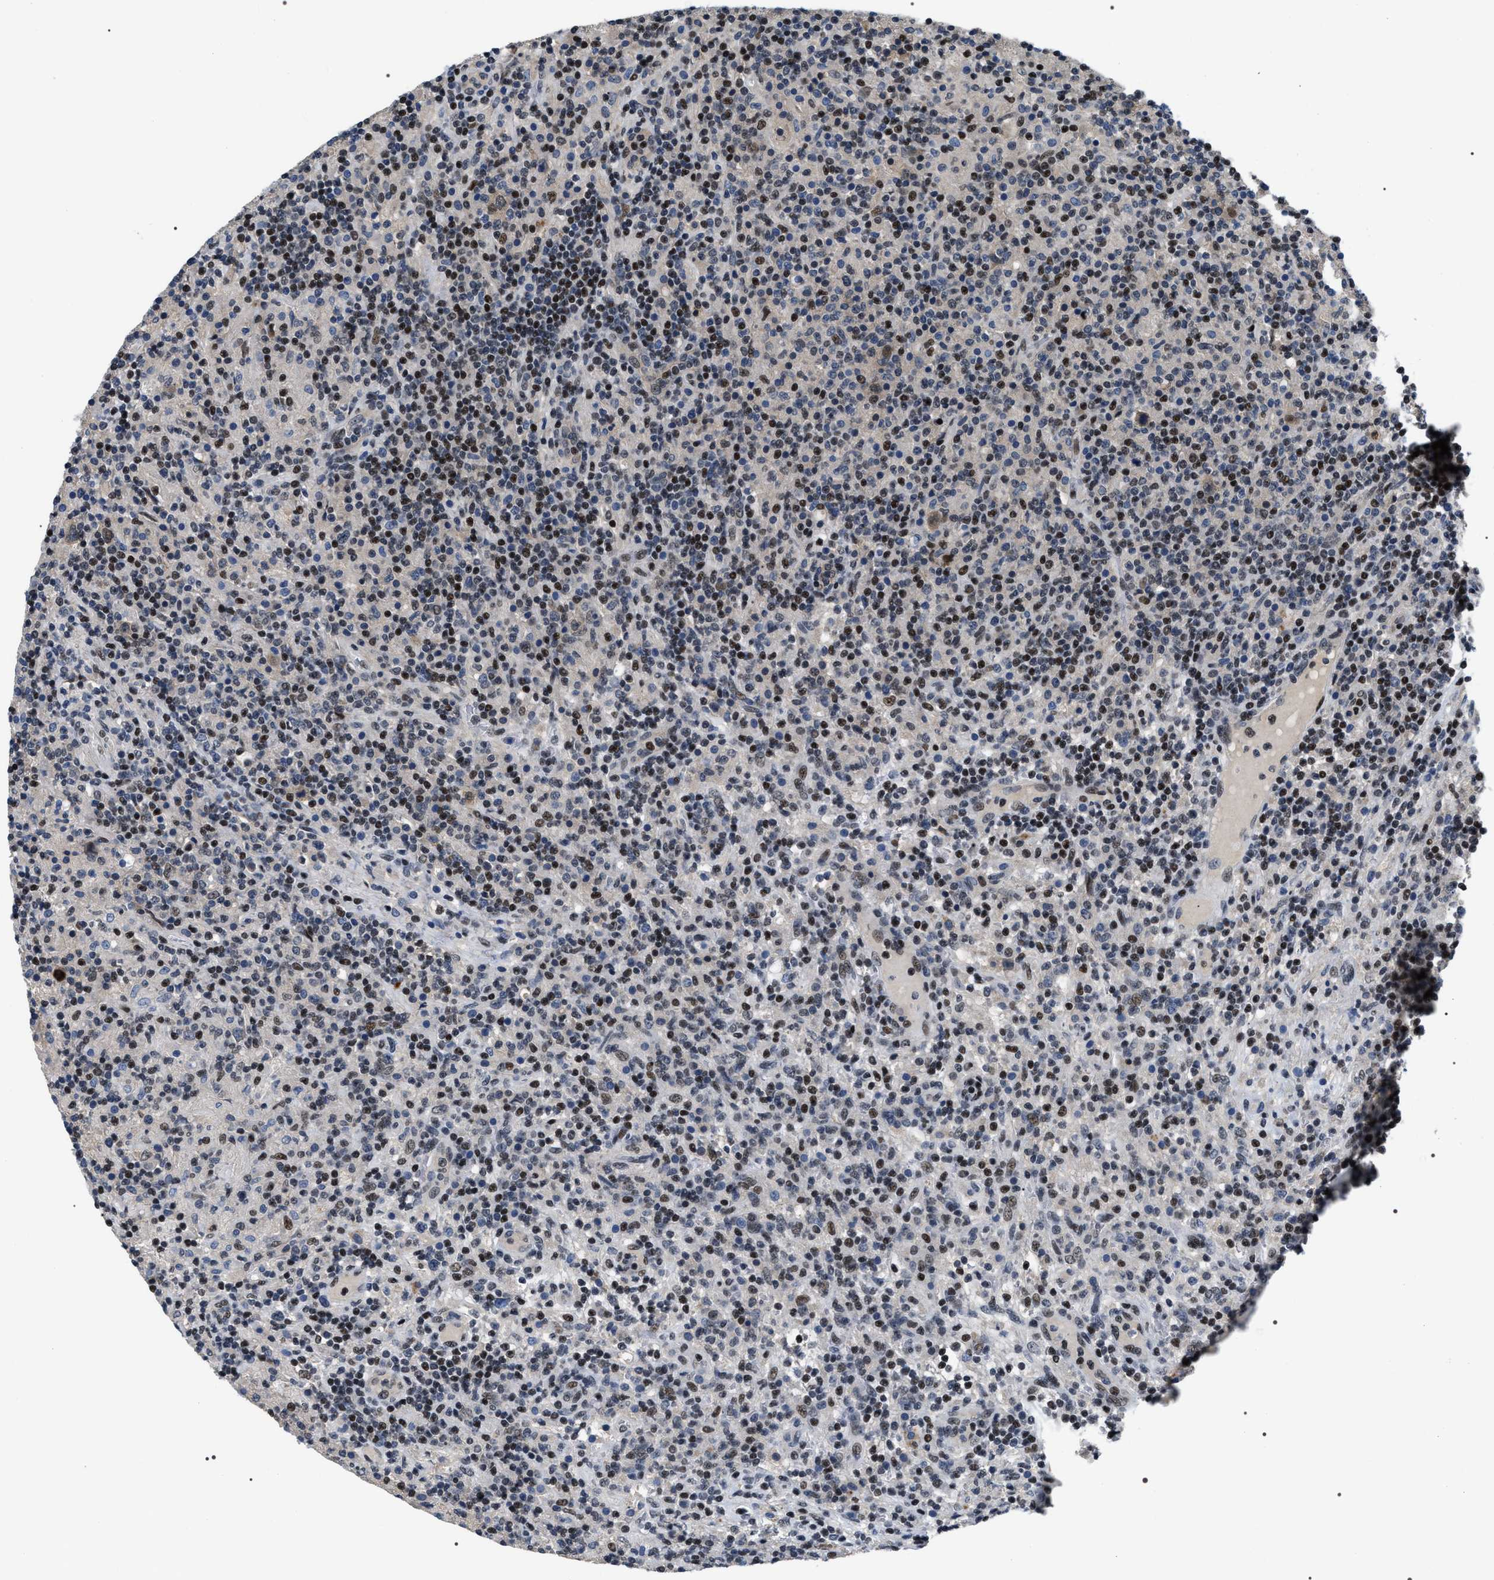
{"staining": {"intensity": "moderate", "quantity": ">75%", "location": "cytoplasmic/membranous,nuclear"}, "tissue": "lymphoma", "cell_type": "Tumor cells", "image_type": "cancer", "snomed": [{"axis": "morphology", "description": "Hodgkin's disease, NOS"}, {"axis": "topography", "description": "Lymph node"}], "caption": "DAB immunohistochemical staining of human Hodgkin's disease demonstrates moderate cytoplasmic/membranous and nuclear protein positivity in approximately >75% of tumor cells.", "gene": "C7orf25", "patient": {"sex": "male", "age": 70}}